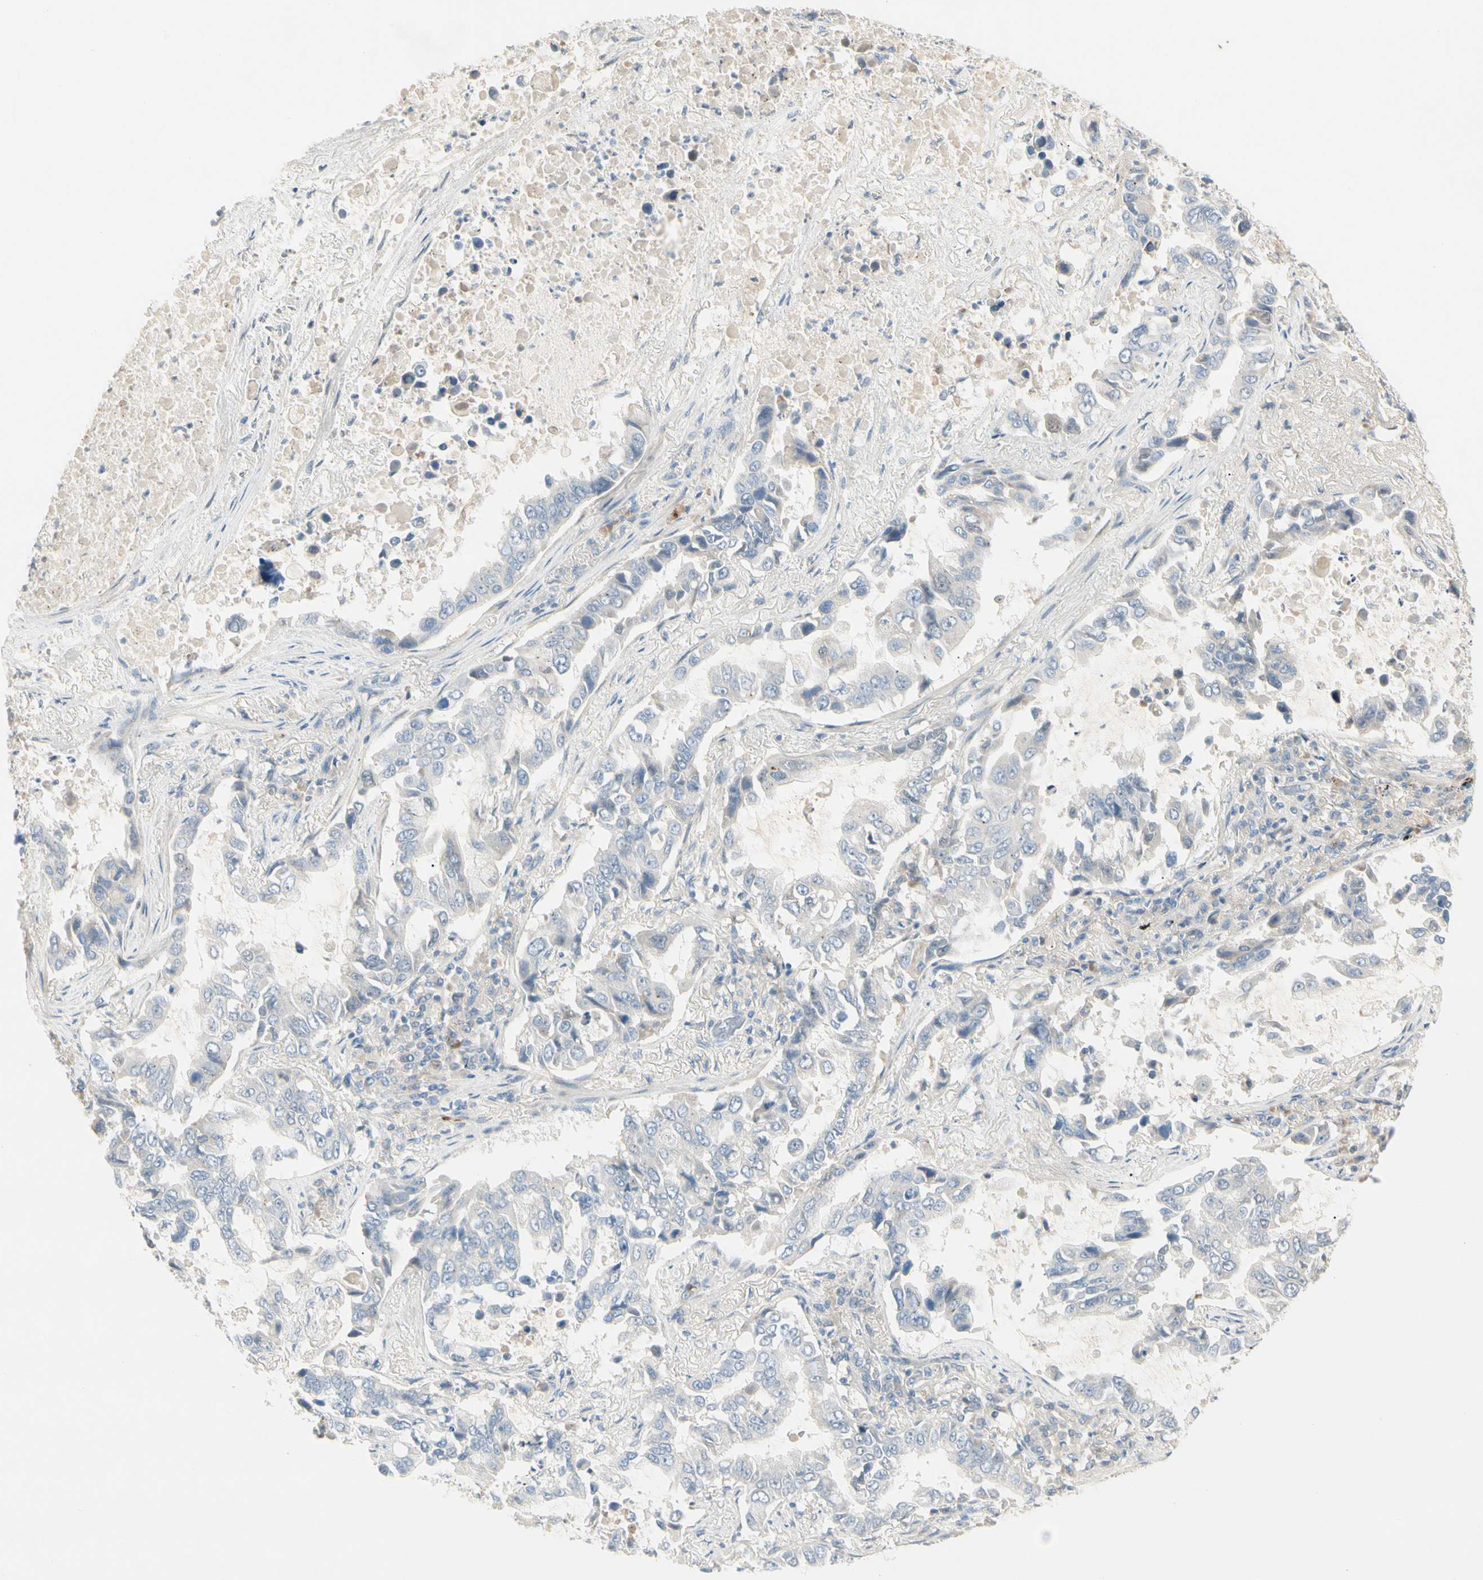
{"staining": {"intensity": "negative", "quantity": "none", "location": "none"}, "tissue": "lung cancer", "cell_type": "Tumor cells", "image_type": "cancer", "snomed": [{"axis": "morphology", "description": "Adenocarcinoma, NOS"}, {"axis": "topography", "description": "Lung"}], "caption": "High magnification brightfield microscopy of lung adenocarcinoma stained with DAB (brown) and counterstained with hematoxylin (blue): tumor cells show no significant positivity.", "gene": "ALDH18A1", "patient": {"sex": "male", "age": 64}}